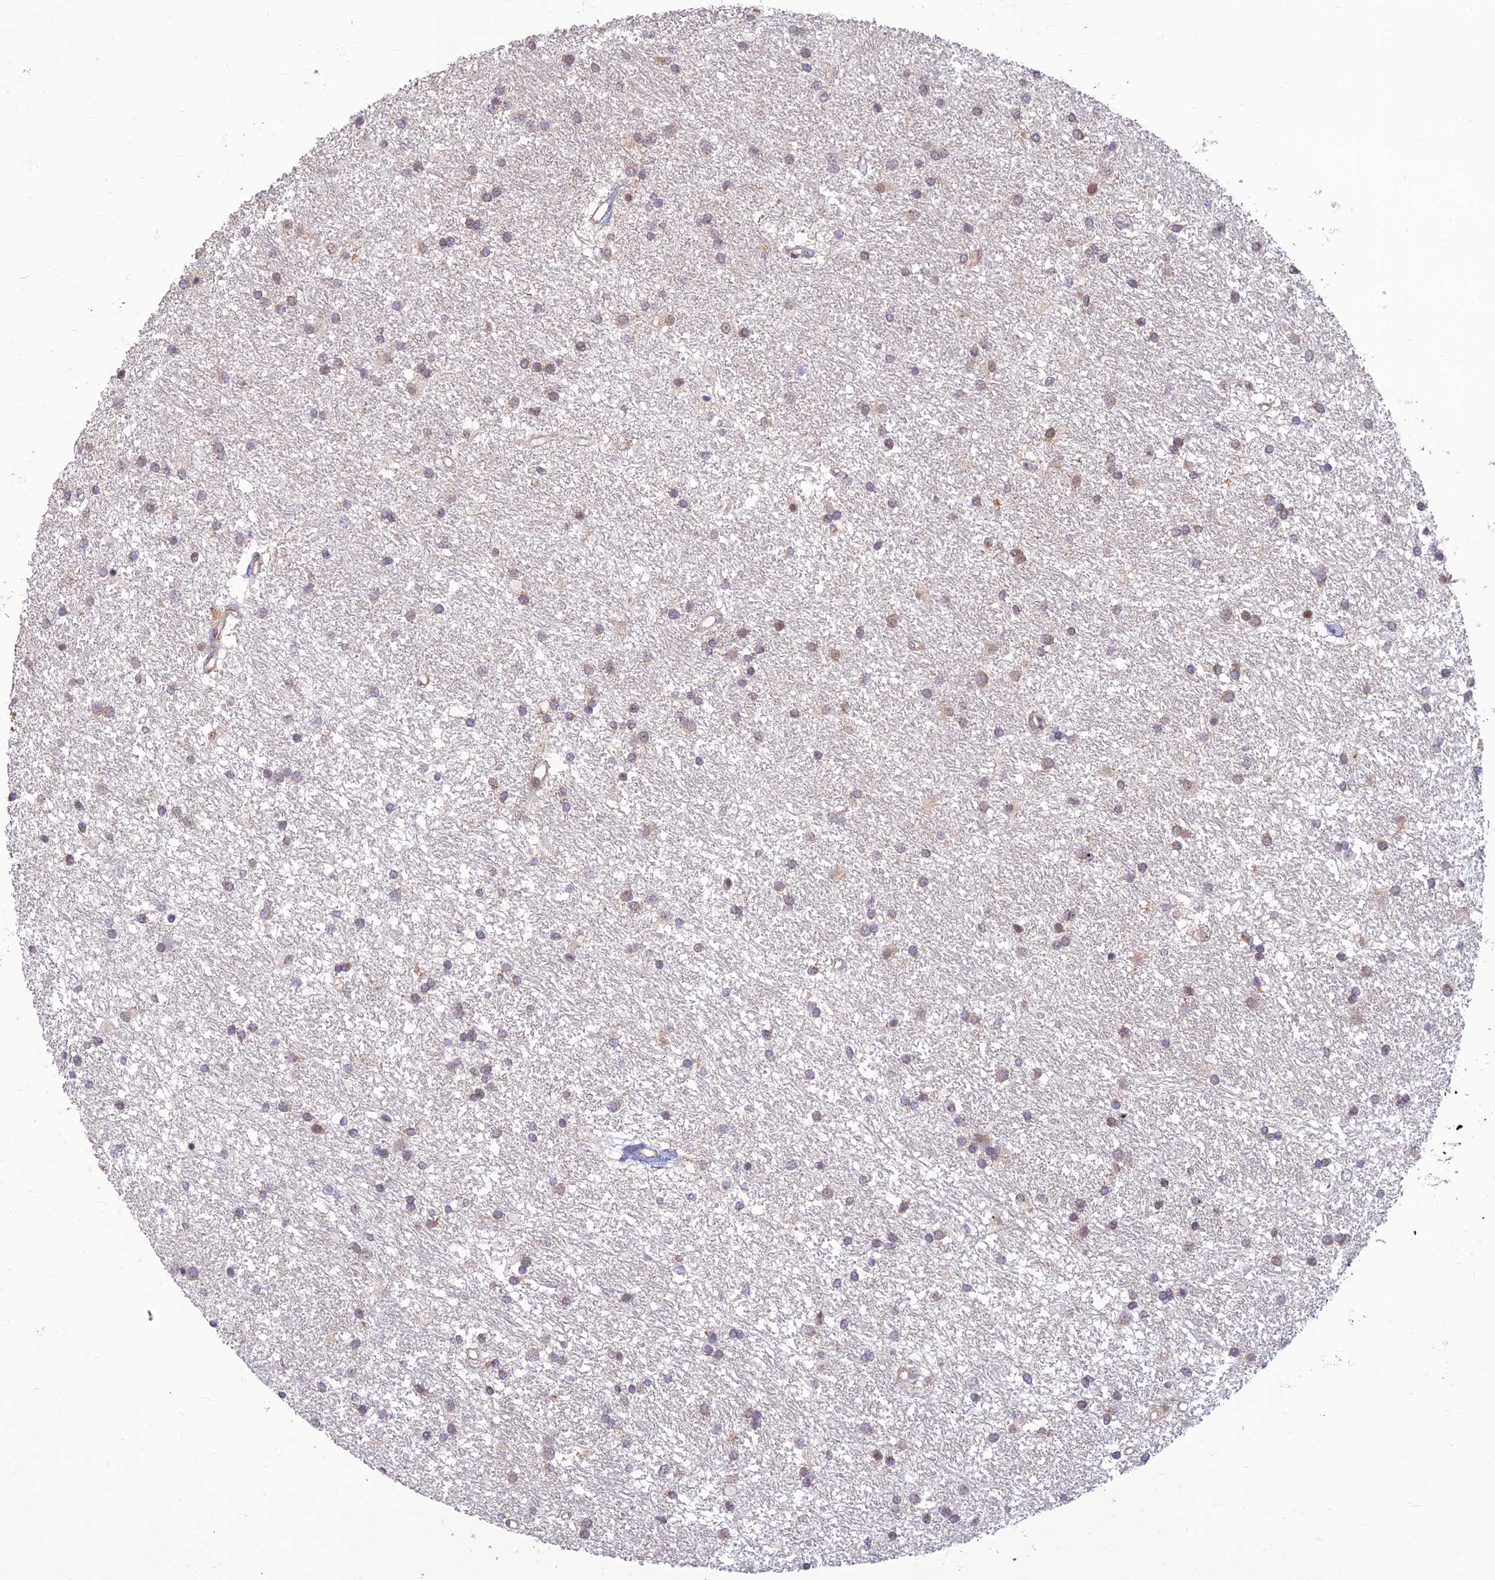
{"staining": {"intensity": "weak", "quantity": "25%-75%", "location": "nuclear"}, "tissue": "glioma", "cell_type": "Tumor cells", "image_type": "cancer", "snomed": [{"axis": "morphology", "description": "Glioma, malignant, High grade"}, {"axis": "topography", "description": "Brain"}], "caption": "A photomicrograph showing weak nuclear expression in approximately 25%-75% of tumor cells in malignant high-grade glioma, as visualized by brown immunohistochemical staining.", "gene": "MICOS13", "patient": {"sex": "male", "age": 77}}